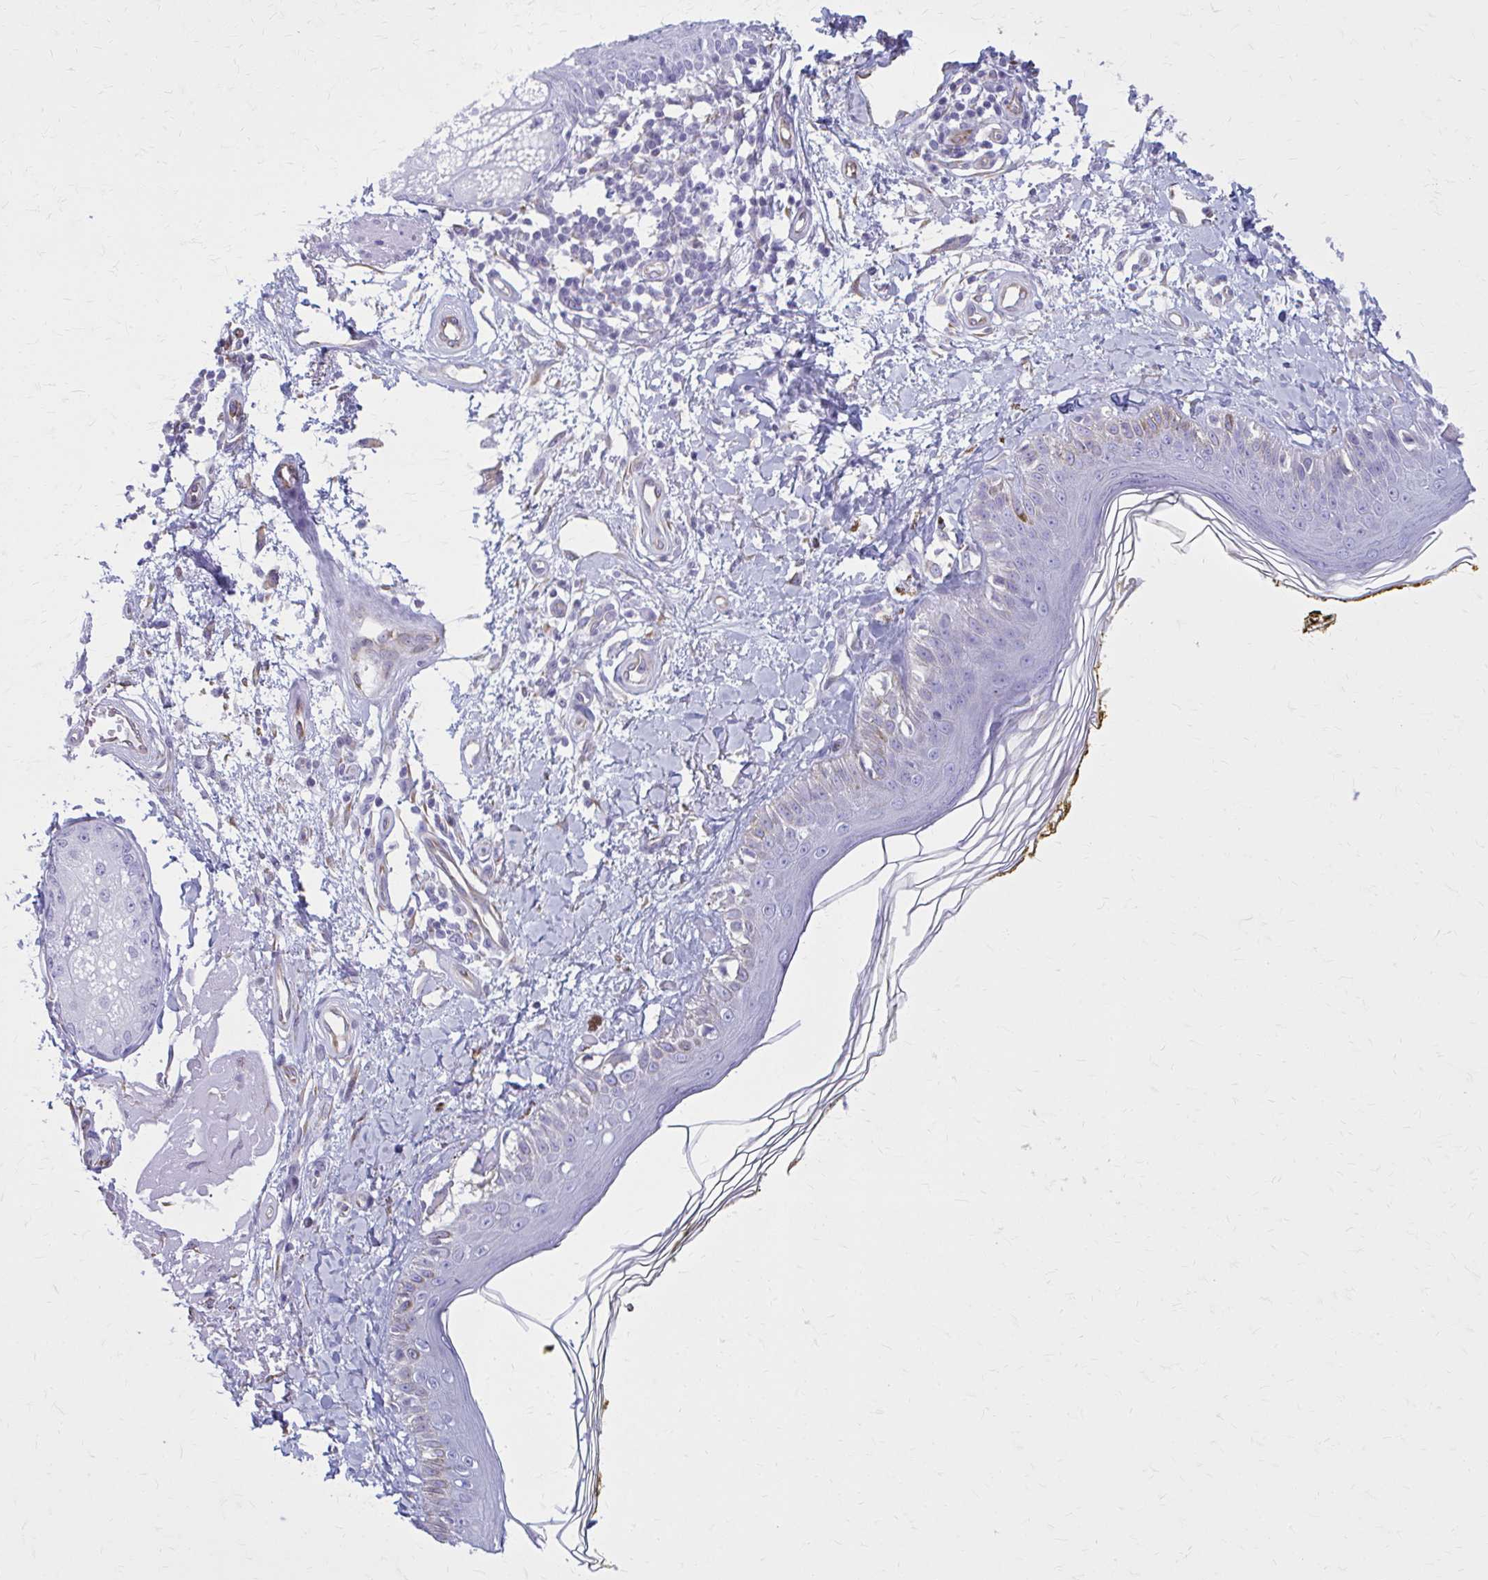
{"staining": {"intensity": "negative", "quantity": "none", "location": "none"}, "tissue": "skin", "cell_type": "Fibroblasts", "image_type": "normal", "snomed": [{"axis": "morphology", "description": "Normal tissue, NOS"}, {"axis": "topography", "description": "Skin"}], "caption": "This is an immunohistochemistry image of unremarkable human skin. There is no staining in fibroblasts.", "gene": "GFAP", "patient": {"sex": "male", "age": 76}}